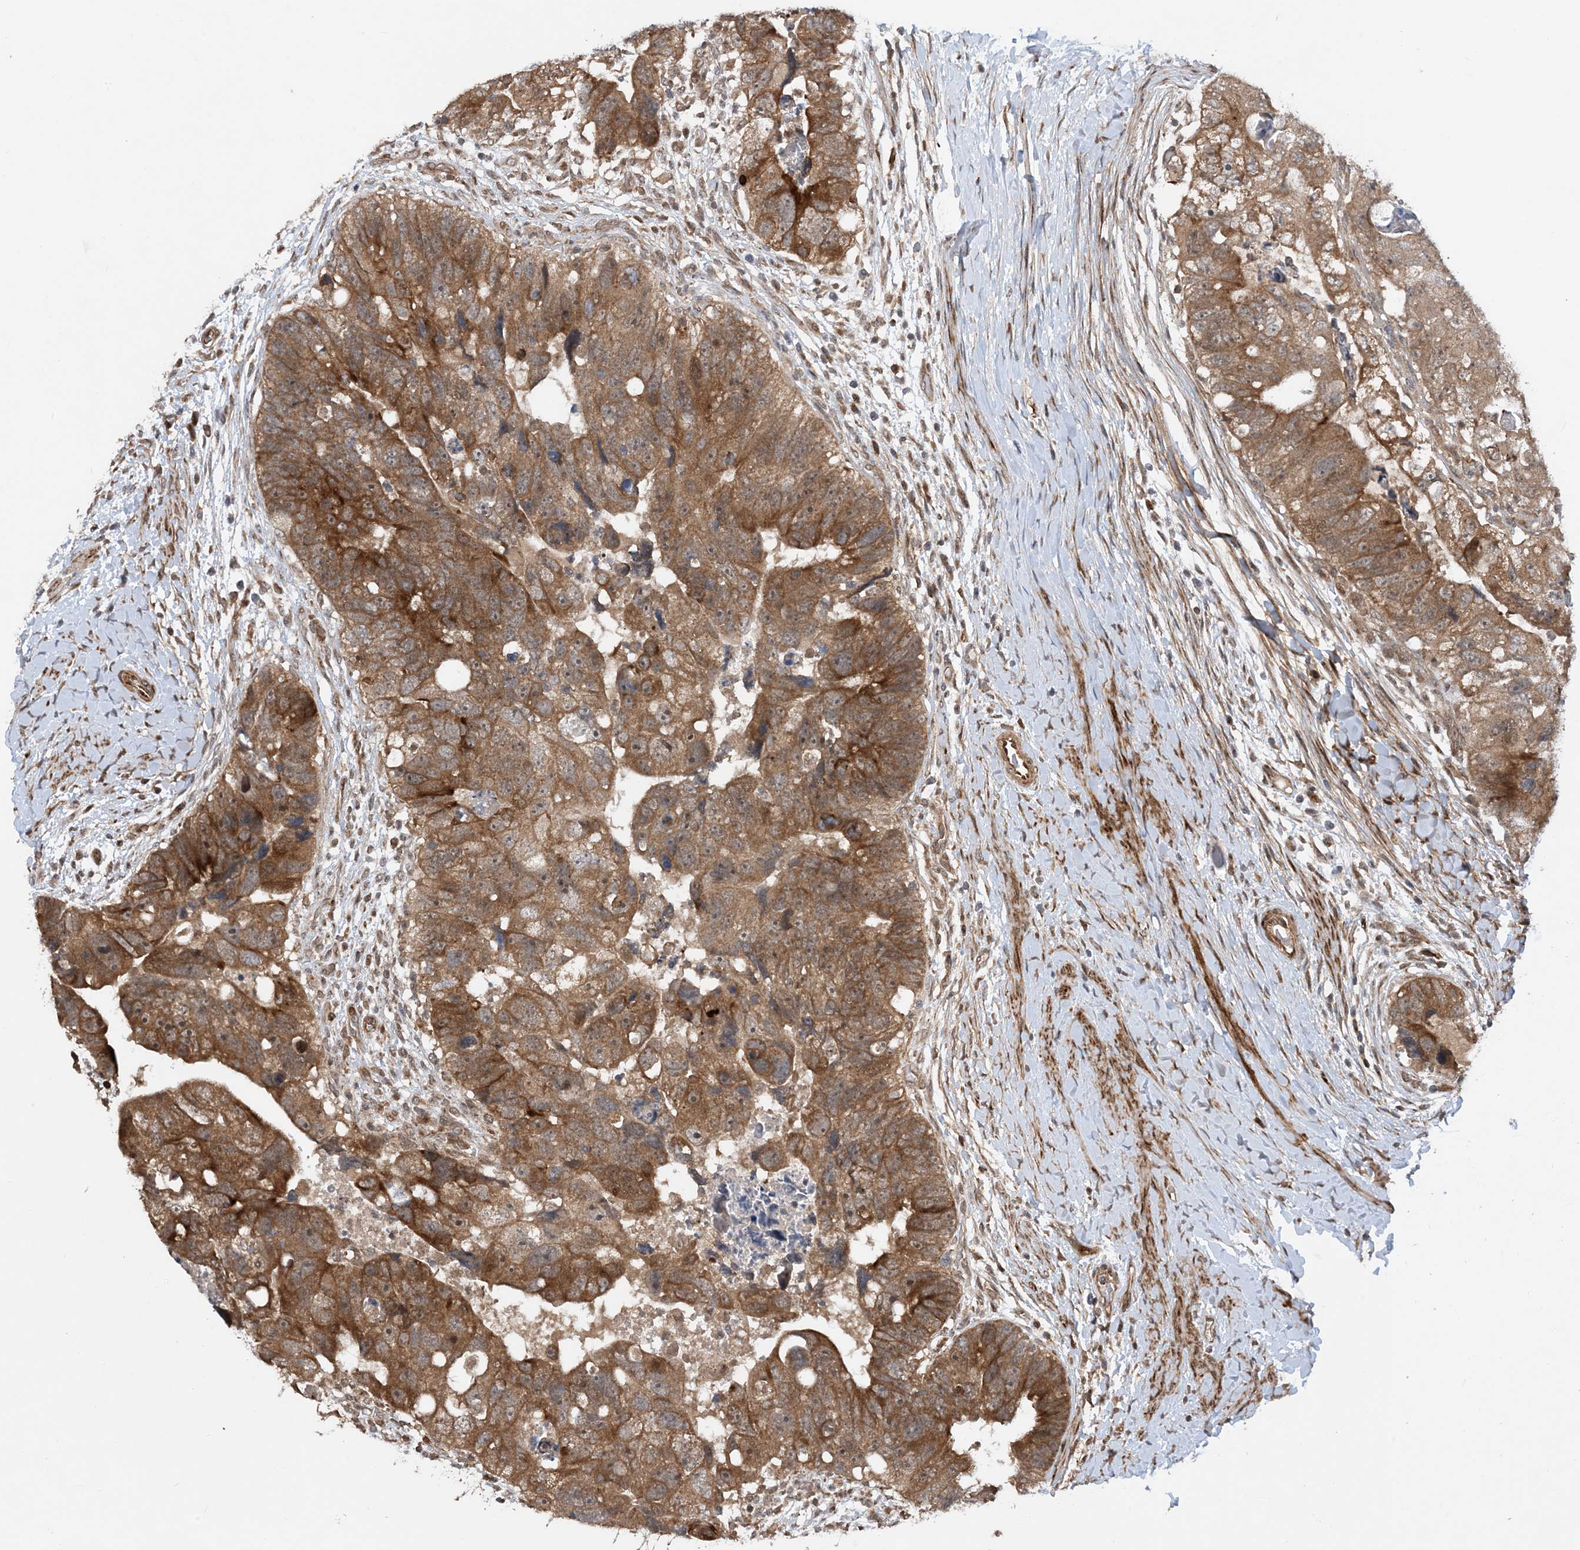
{"staining": {"intensity": "strong", "quantity": "25%-75%", "location": "cytoplasmic/membranous"}, "tissue": "colorectal cancer", "cell_type": "Tumor cells", "image_type": "cancer", "snomed": [{"axis": "morphology", "description": "Adenocarcinoma, NOS"}, {"axis": "topography", "description": "Rectum"}], "caption": "The histopathology image displays staining of adenocarcinoma (colorectal), revealing strong cytoplasmic/membranous protein expression (brown color) within tumor cells.", "gene": "HEMK1", "patient": {"sex": "male", "age": 59}}